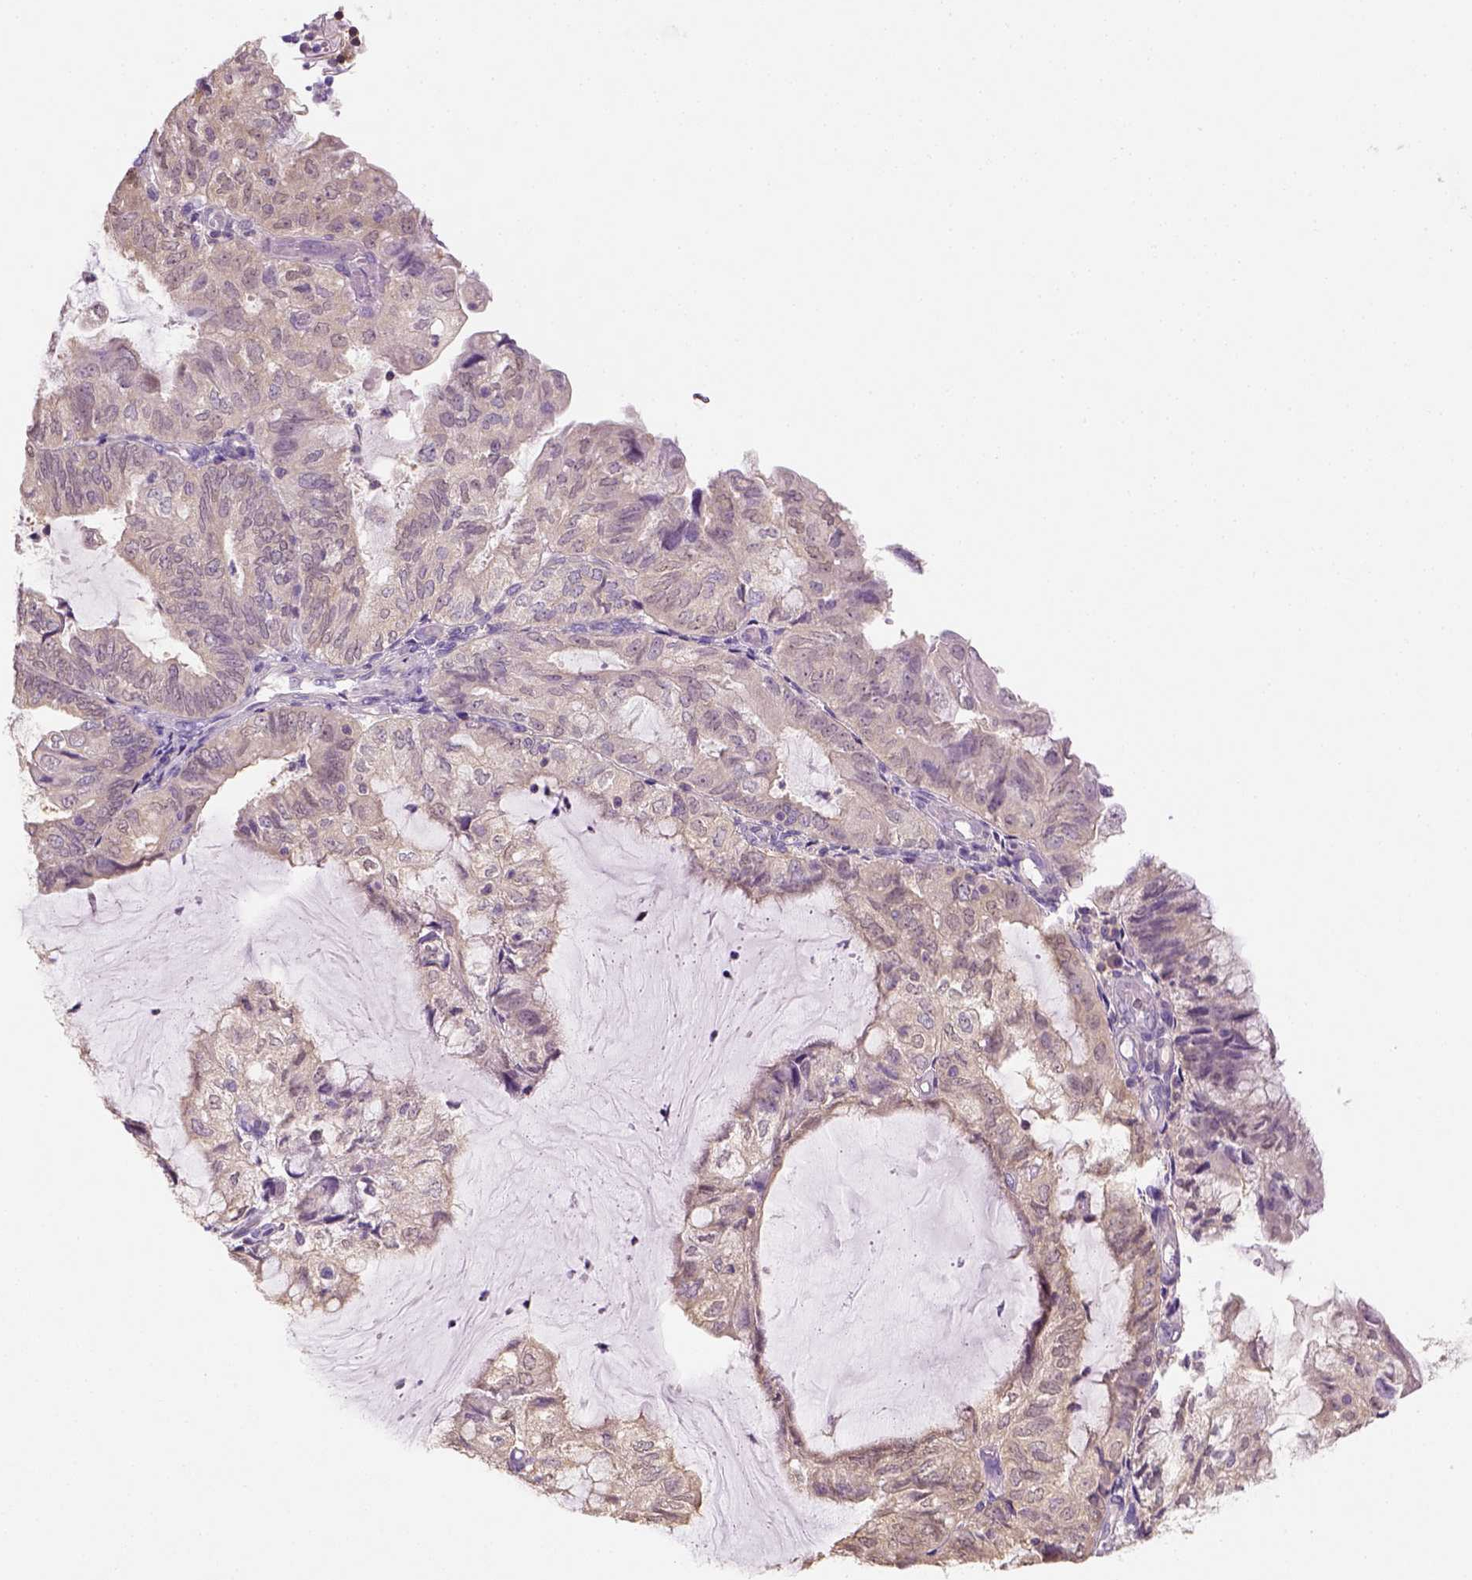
{"staining": {"intensity": "negative", "quantity": "none", "location": "none"}, "tissue": "endometrial cancer", "cell_type": "Tumor cells", "image_type": "cancer", "snomed": [{"axis": "morphology", "description": "Adenocarcinoma, NOS"}, {"axis": "topography", "description": "Endometrium"}], "caption": "There is no significant positivity in tumor cells of endometrial cancer (adenocarcinoma). (DAB immunohistochemistry, high magnification).", "gene": "EPHB1", "patient": {"sex": "female", "age": 81}}